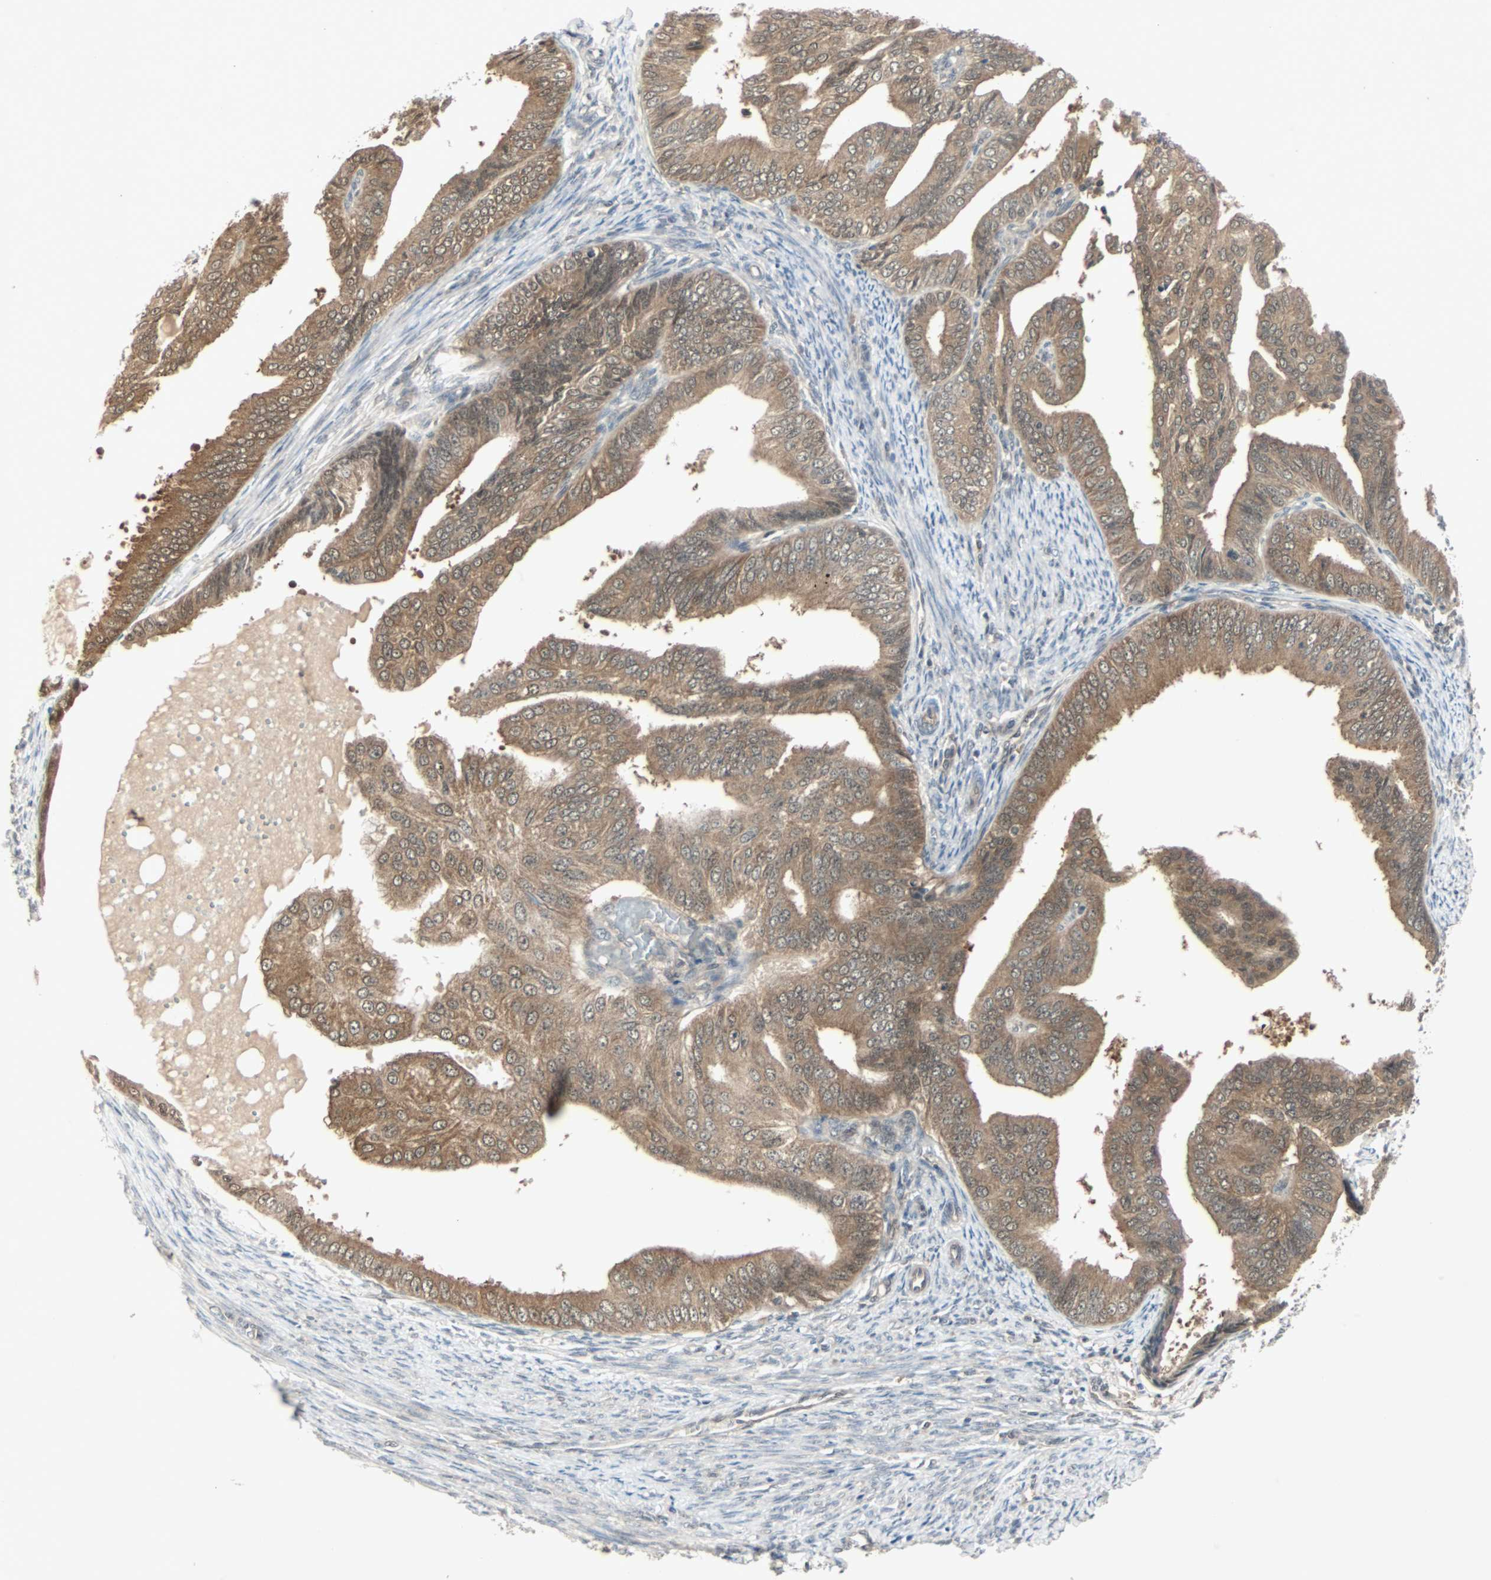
{"staining": {"intensity": "moderate", "quantity": ">75%", "location": "cytoplasmic/membranous"}, "tissue": "endometrial cancer", "cell_type": "Tumor cells", "image_type": "cancer", "snomed": [{"axis": "morphology", "description": "Adenocarcinoma, NOS"}, {"axis": "topography", "description": "Endometrium"}], "caption": "The immunohistochemical stain labels moderate cytoplasmic/membranous staining in tumor cells of adenocarcinoma (endometrial) tissue. The staining was performed using DAB (3,3'-diaminobenzidine) to visualize the protein expression in brown, while the nuclei were stained in blue with hematoxylin (Magnification: 20x).", "gene": "PTPA", "patient": {"sex": "female", "age": 58}}